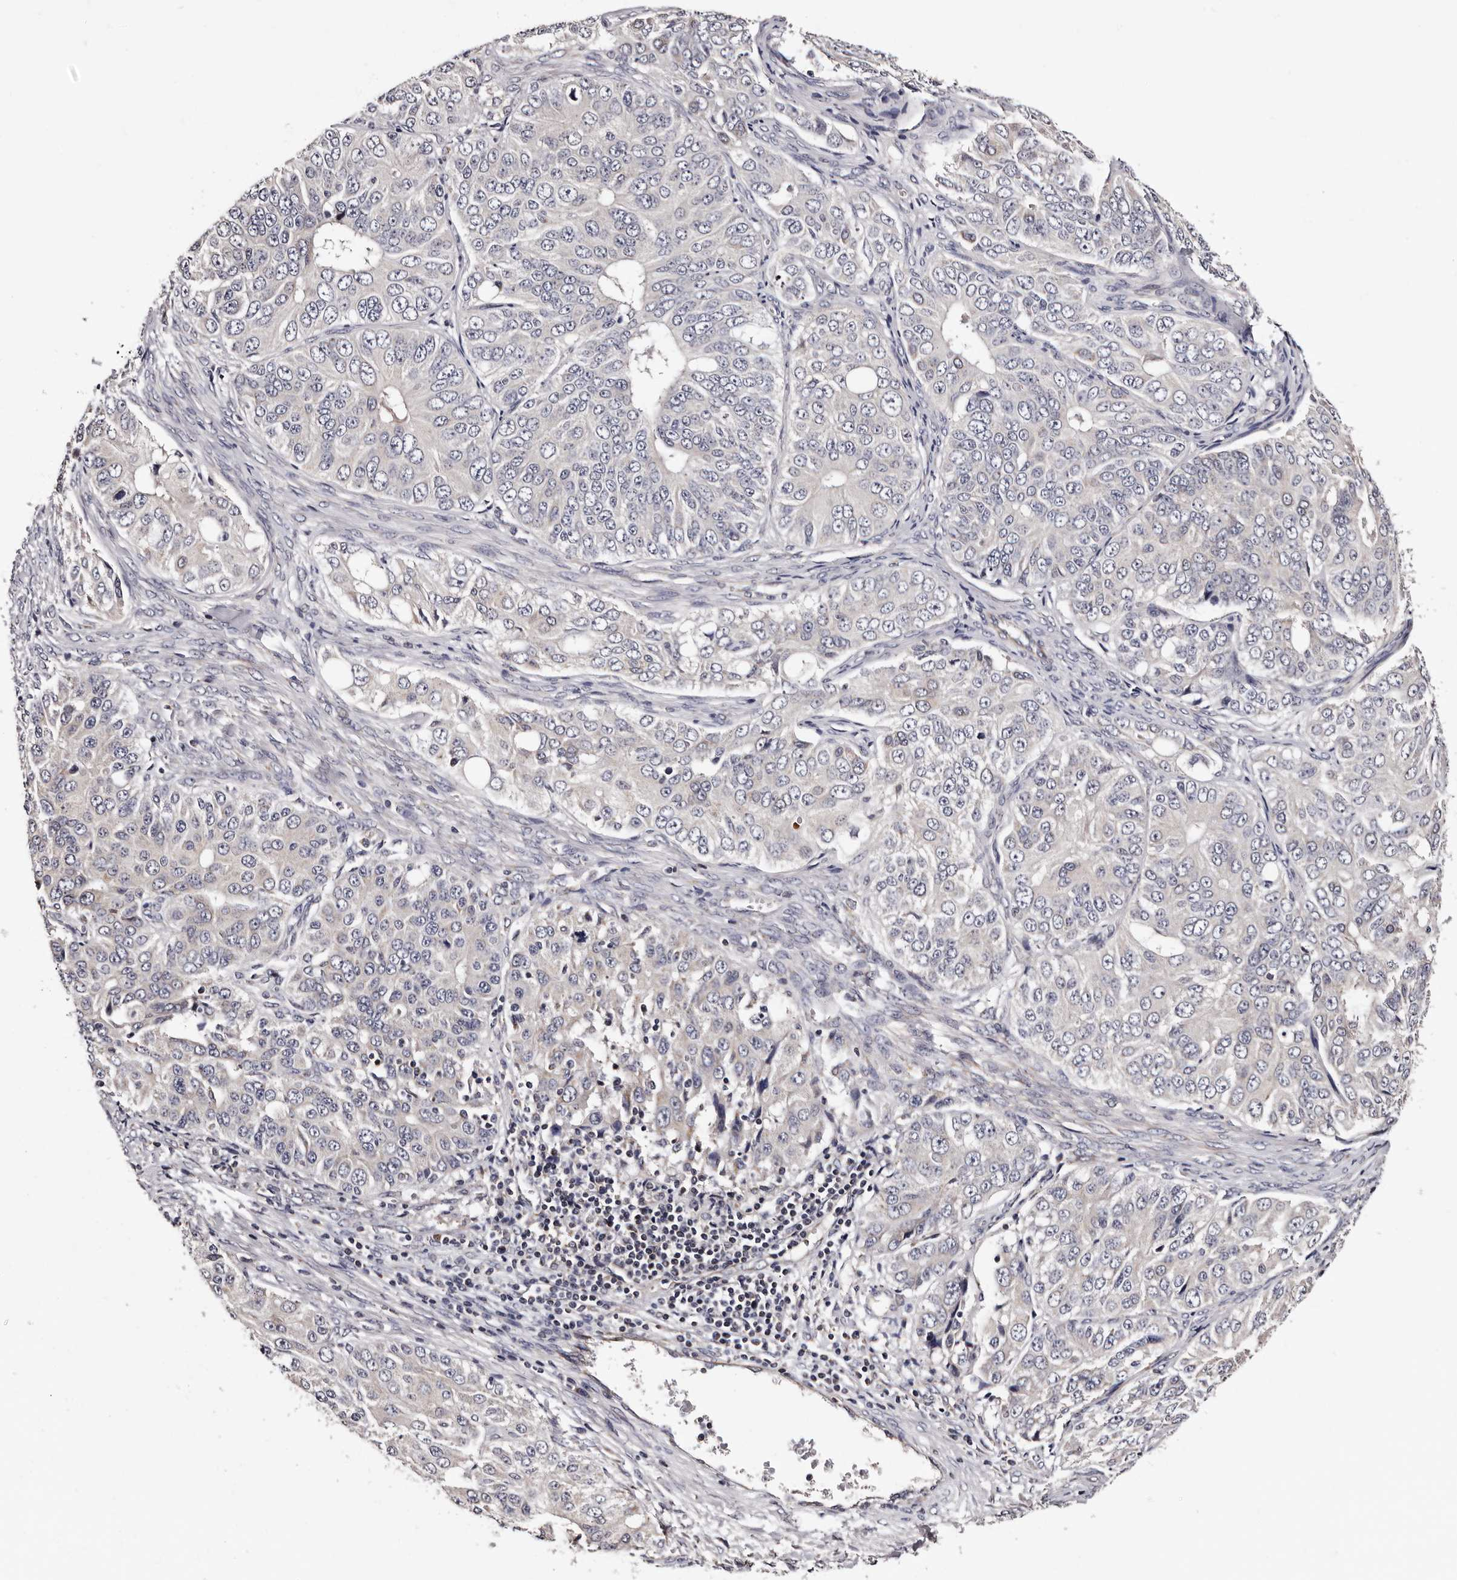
{"staining": {"intensity": "negative", "quantity": "none", "location": "none"}, "tissue": "ovarian cancer", "cell_type": "Tumor cells", "image_type": "cancer", "snomed": [{"axis": "morphology", "description": "Carcinoma, endometroid"}, {"axis": "topography", "description": "Ovary"}], "caption": "Immunohistochemical staining of endometroid carcinoma (ovarian) exhibits no significant positivity in tumor cells.", "gene": "TAF4B", "patient": {"sex": "female", "age": 51}}